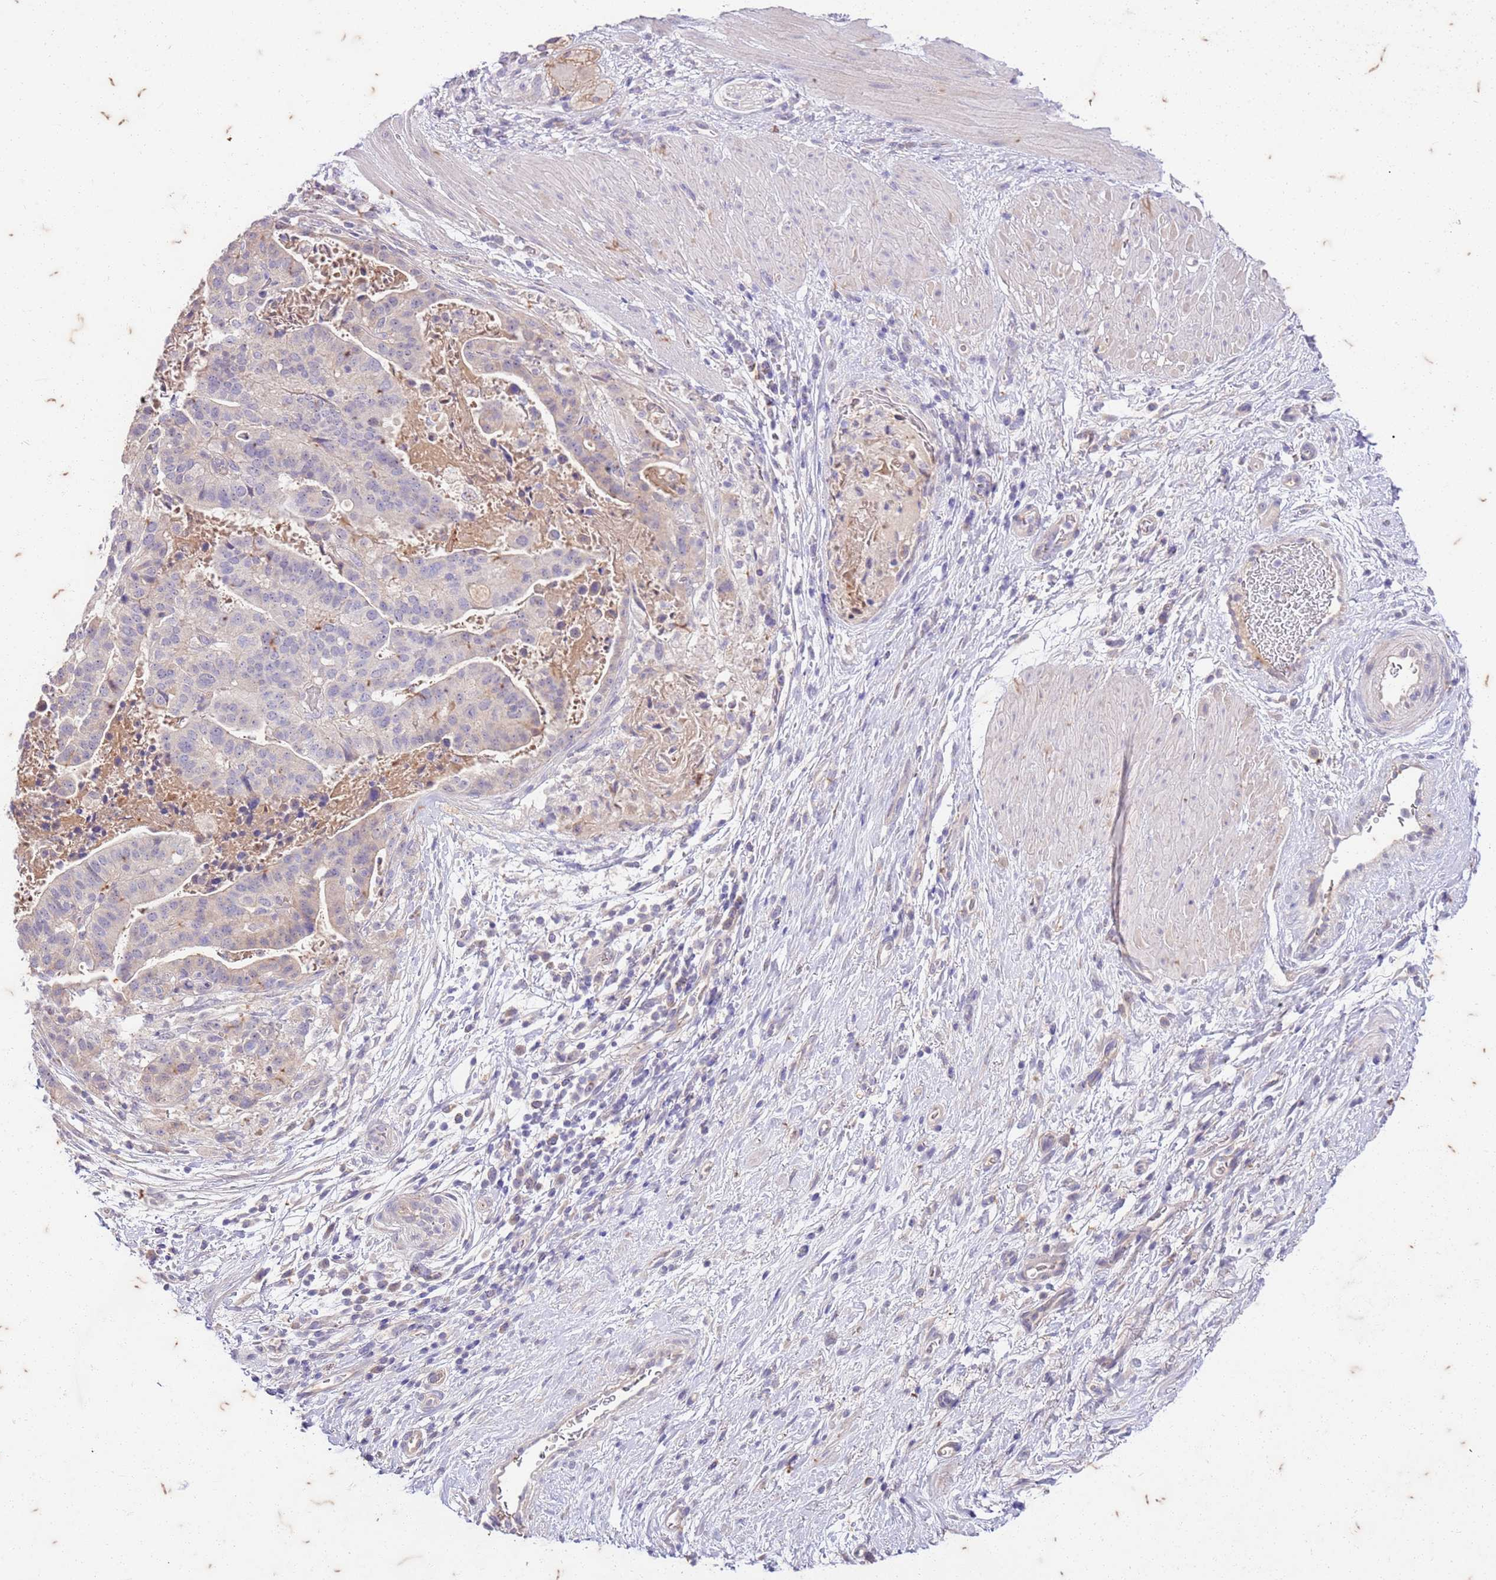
{"staining": {"intensity": "negative", "quantity": "none", "location": "none"}, "tissue": "stomach cancer", "cell_type": "Tumor cells", "image_type": "cancer", "snomed": [{"axis": "morphology", "description": "Adenocarcinoma, NOS"}, {"axis": "topography", "description": "Stomach"}], "caption": "Human stomach cancer (adenocarcinoma) stained for a protein using immunohistochemistry shows no staining in tumor cells.", "gene": "RAPGEF3", "patient": {"sex": "male", "age": 48}}